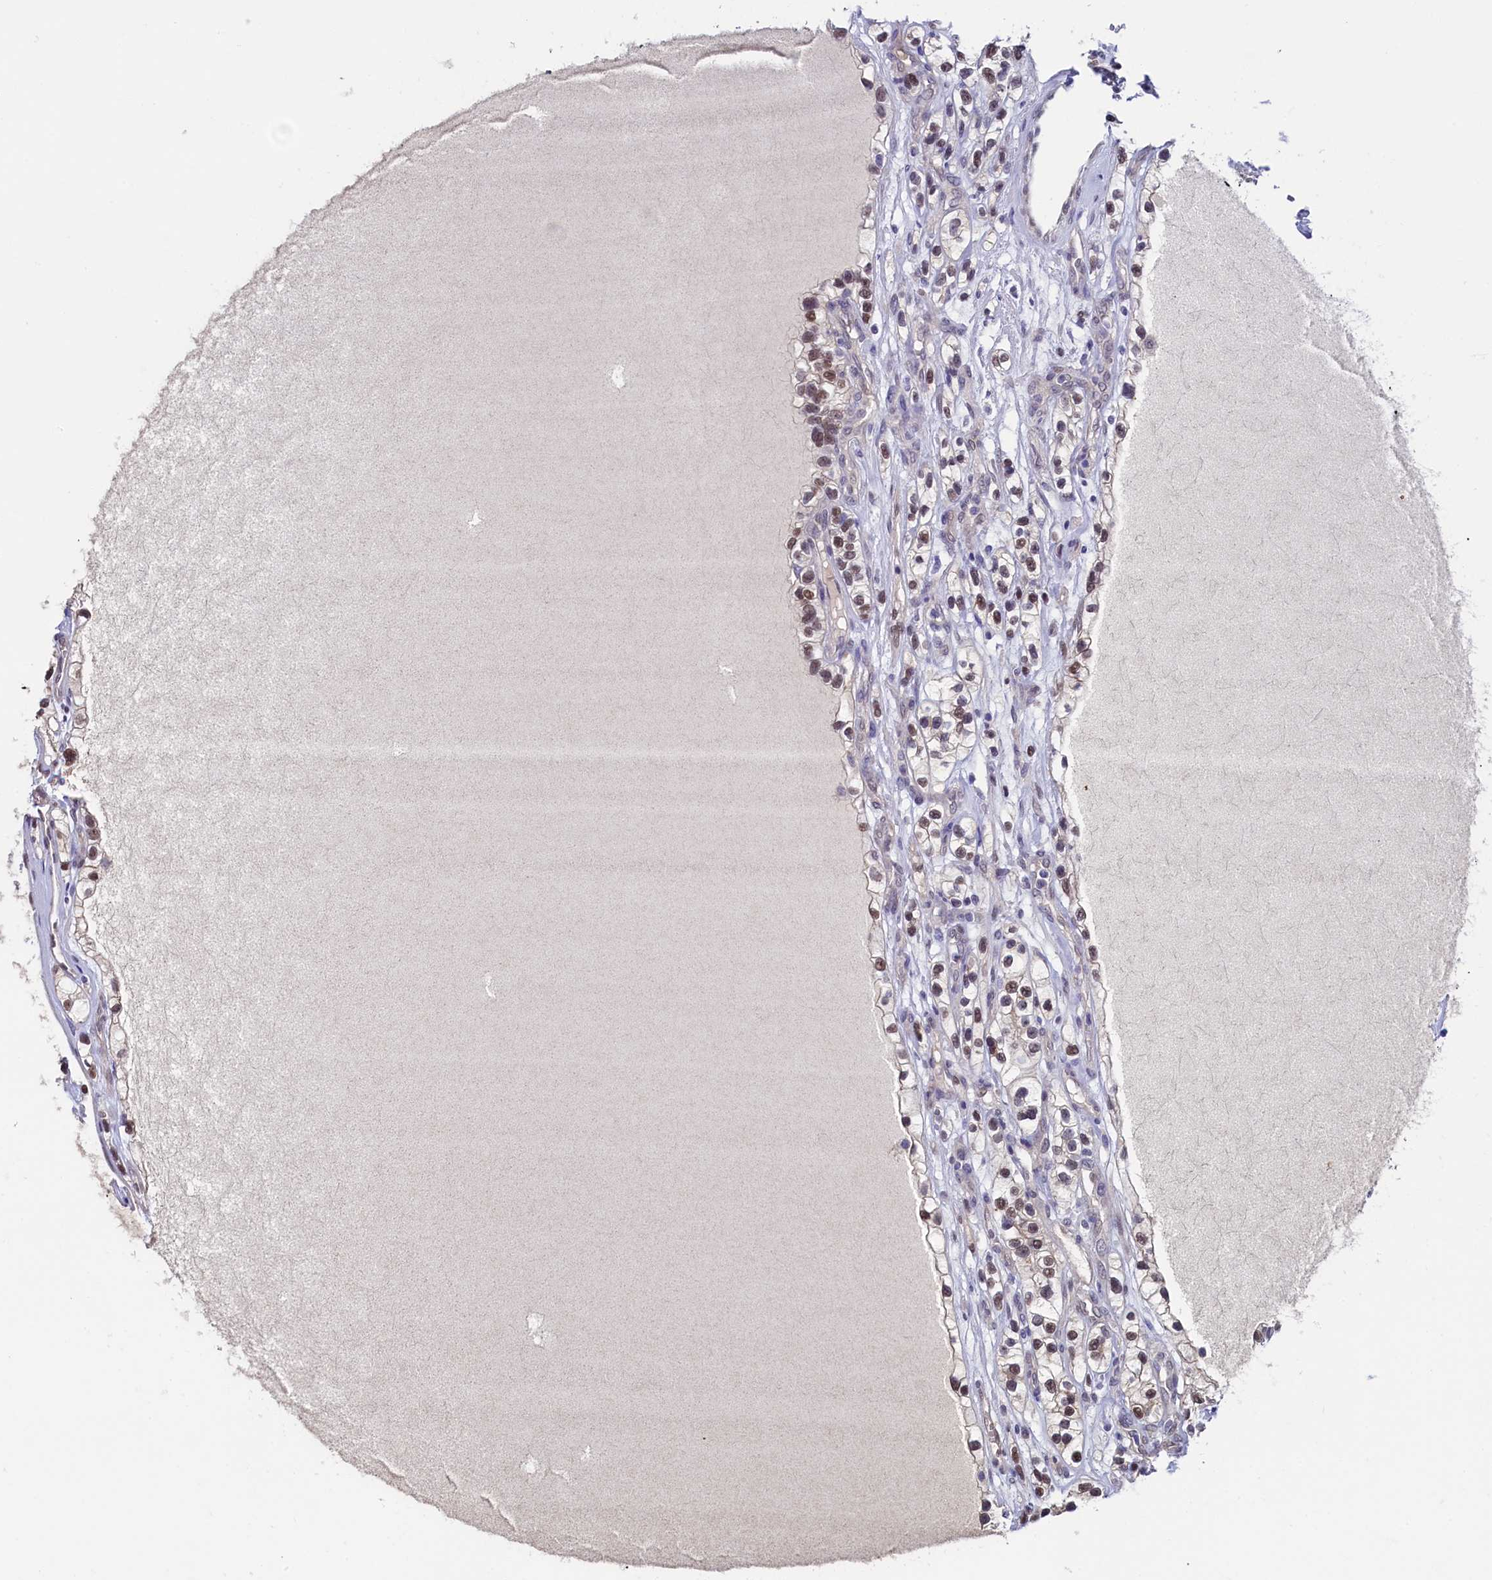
{"staining": {"intensity": "moderate", "quantity": ">75%", "location": "nuclear"}, "tissue": "renal cancer", "cell_type": "Tumor cells", "image_type": "cancer", "snomed": [{"axis": "morphology", "description": "Adenocarcinoma, NOS"}, {"axis": "topography", "description": "Kidney"}], "caption": "A brown stain shows moderate nuclear positivity of a protein in renal adenocarcinoma tumor cells.", "gene": "FLYWCH2", "patient": {"sex": "female", "age": 57}}